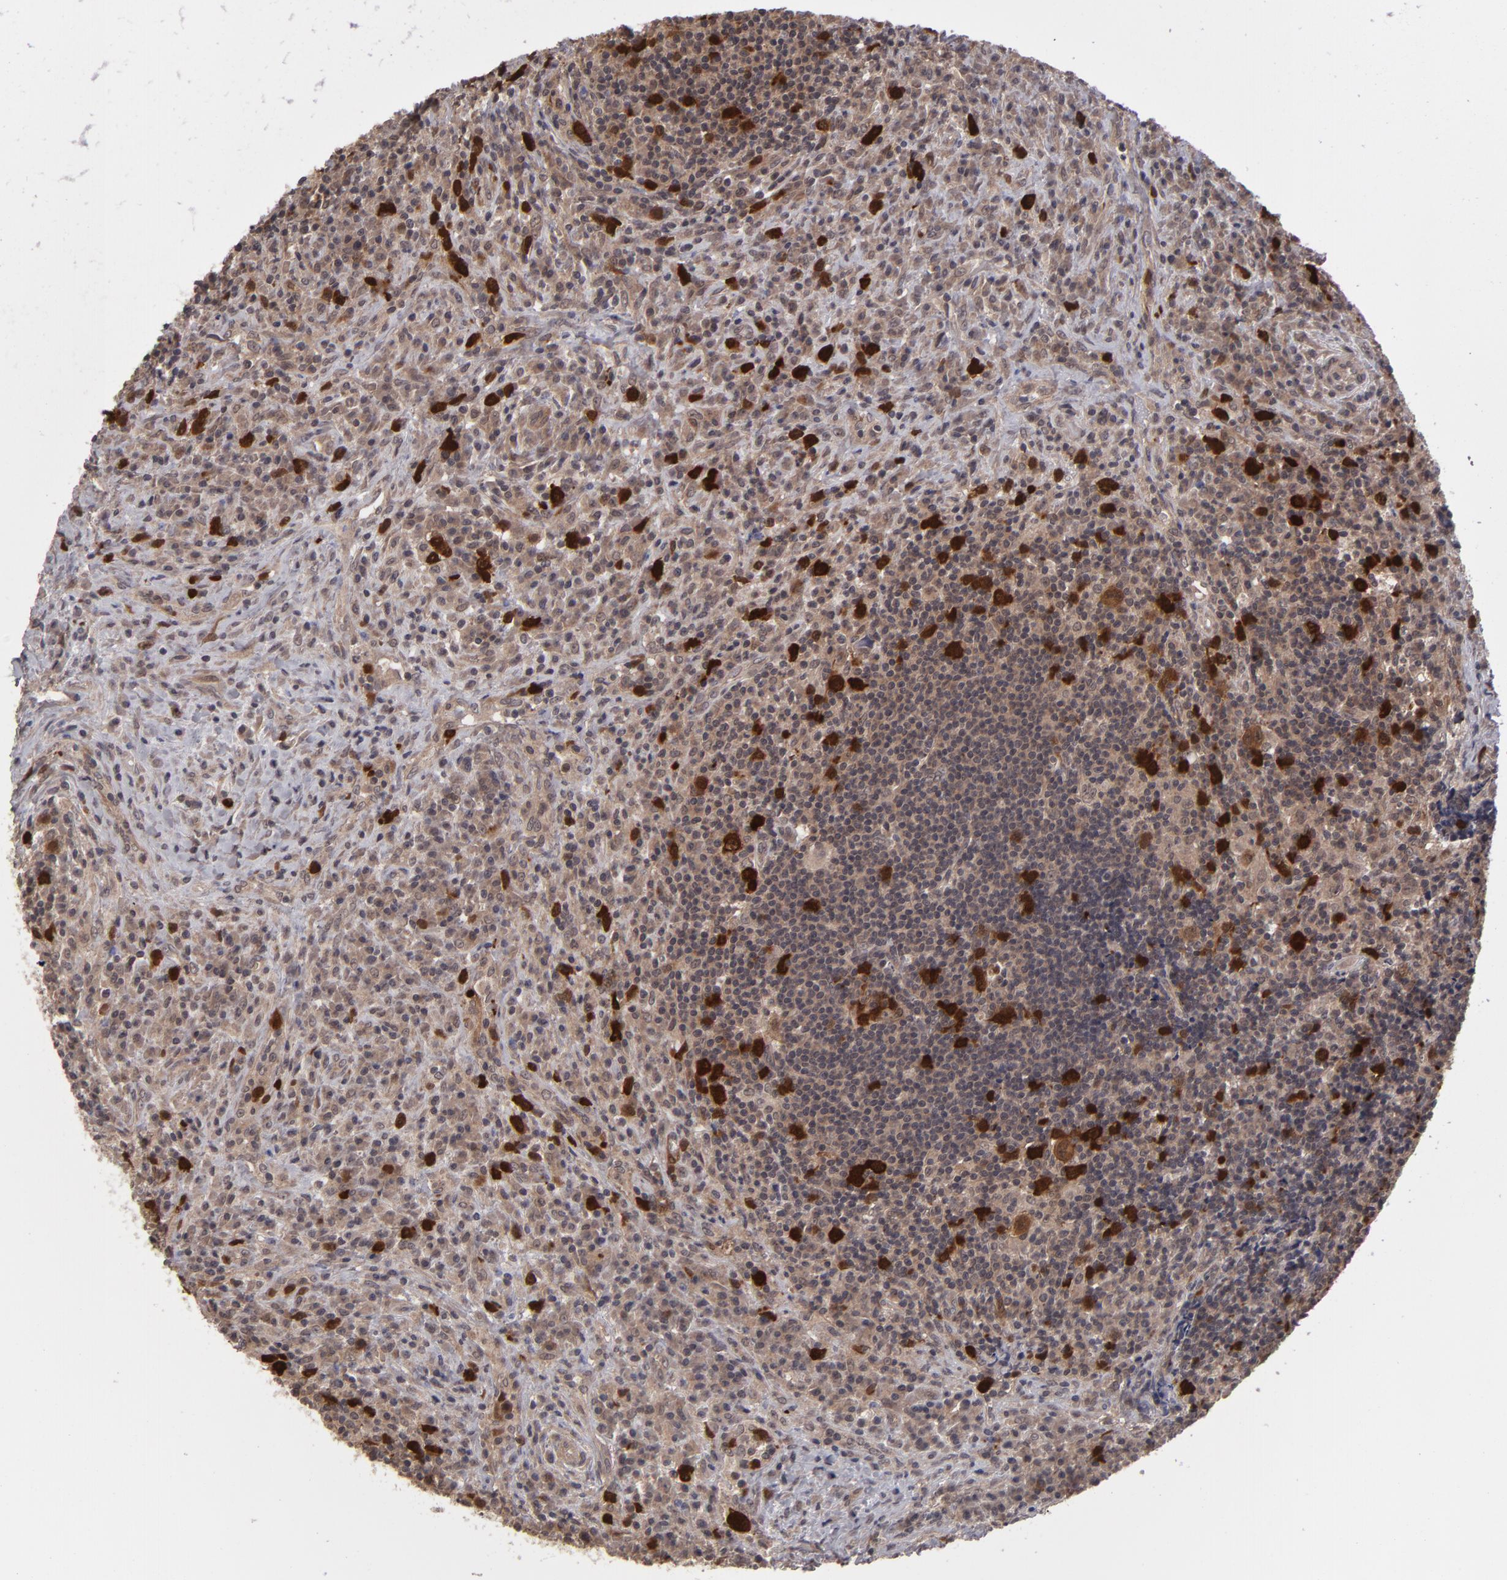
{"staining": {"intensity": "moderate", "quantity": ">75%", "location": "cytoplasmic/membranous,nuclear"}, "tissue": "lymphoma", "cell_type": "Tumor cells", "image_type": "cancer", "snomed": [{"axis": "morphology", "description": "Hodgkin's disease, NOS"}, {"axis": "topography", "description": "Lymph node"}], "caption": "A medium amount of moderate cytoplasmic/membranous and nuclear positivity is seen in approximately >75% of tumor cells in lymphoma tissue. (DAB IHC, brown staining for protein, blue staining for nuclei).", "gene": "TYMS", "patient": {"sex": "female", "age": 25}}